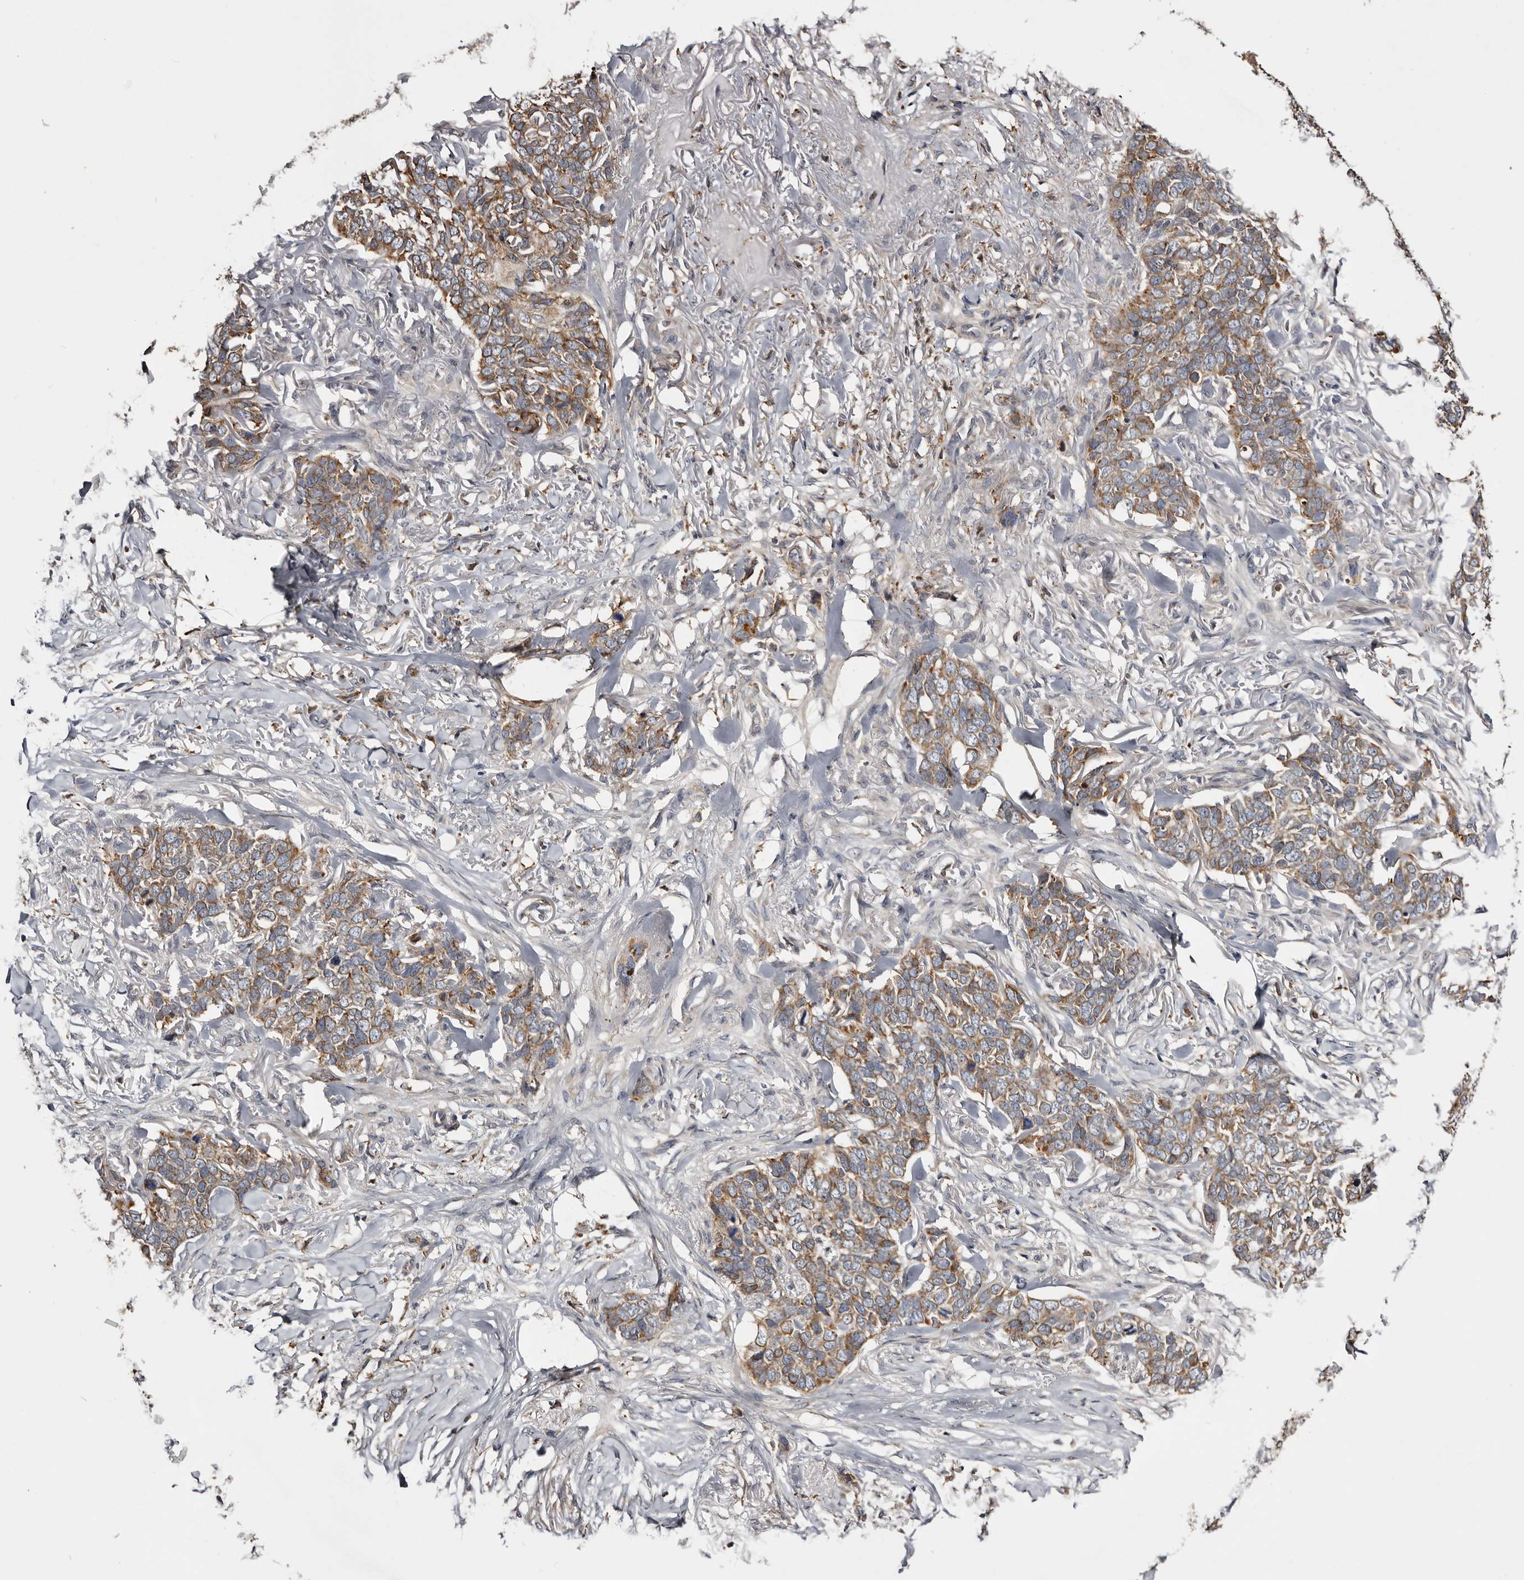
{"staining": {"intensity": "moderate", "quantity": ">75%", "location": "cytoplasmic/membranous"}, "tissue": "skin cancer", "cell_type": "Tumor cells", "image_type": "cancer", "snomed": [{"axis": "morphology", "description": "Normal tissue, NOS"}, {"axis": "morphology", "description": "Basal cell carcinoma"}, {"axis": "topography", "description": "Skin"}], "caption": "Immunohistochemical staining of human skin basal cell carcinoma shows moderate cytoplasmic/membranous protein positivity in approximately >75% of tumor cells.", "gene": "INKA2", "patient": {"sex": "male", "age": 77}}